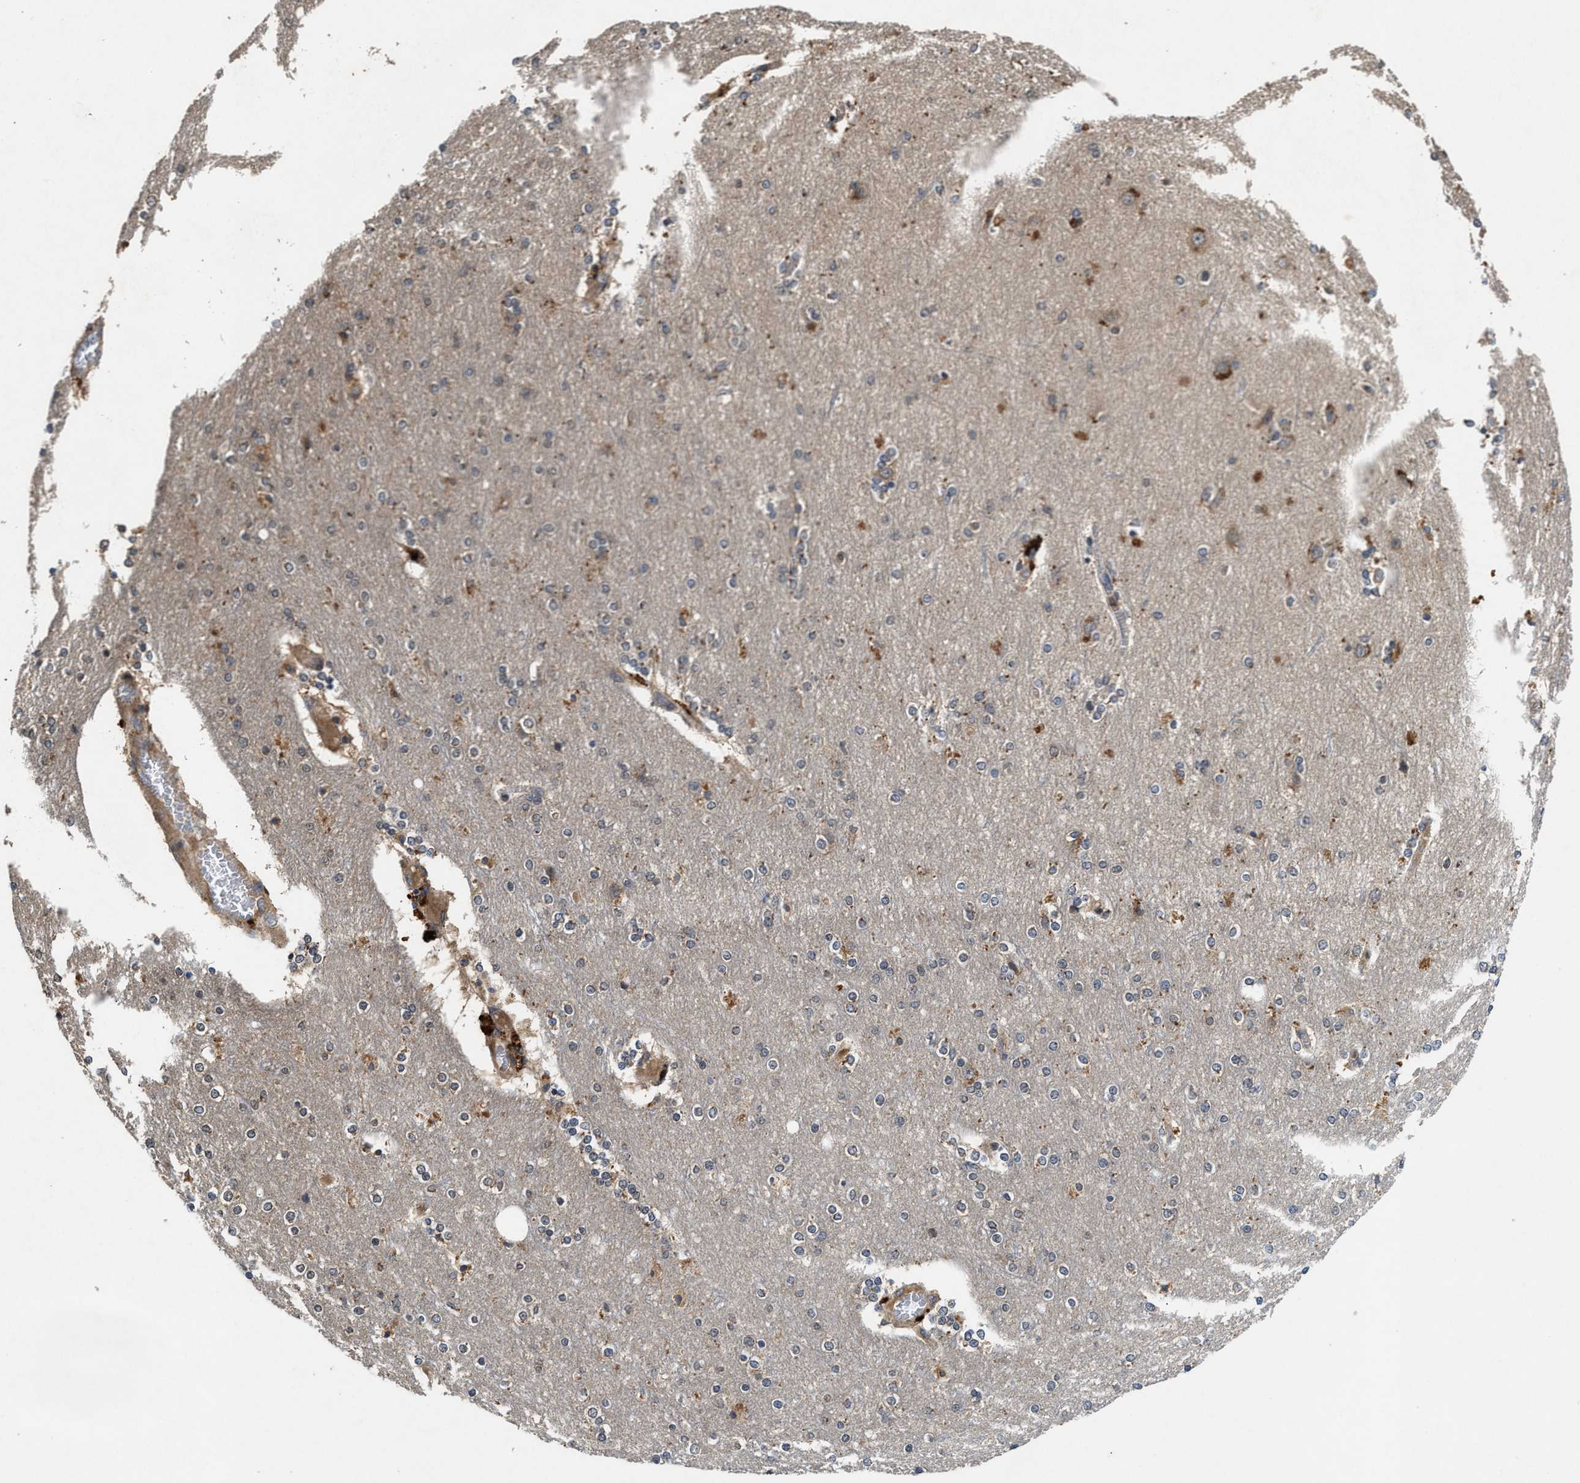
{"staining": {"intensity": "moderate", "quantity": "25%-75%", "location": "cytoplasmic/membranous"}, "tissue": "cerebral cortex", "cell_type": "Endothelial cells", "image_type": "normal", "snomed": [{"axis": "morphology", "description": "Normal tissue, NOS"}, {"axis": "topography", "description": "Cerebral cortex"}], "caption": "Immunohistochemical staining of normal human cerebral cortex shows medium levels of moderate cytoplasmic/membranous staining in about 25%-75% of endothelial cells. The protein is shown in brown color, while the nuclei are stained blue.", "gene": "PDAP1", "patient": {"sex": "female", "age": 54}}